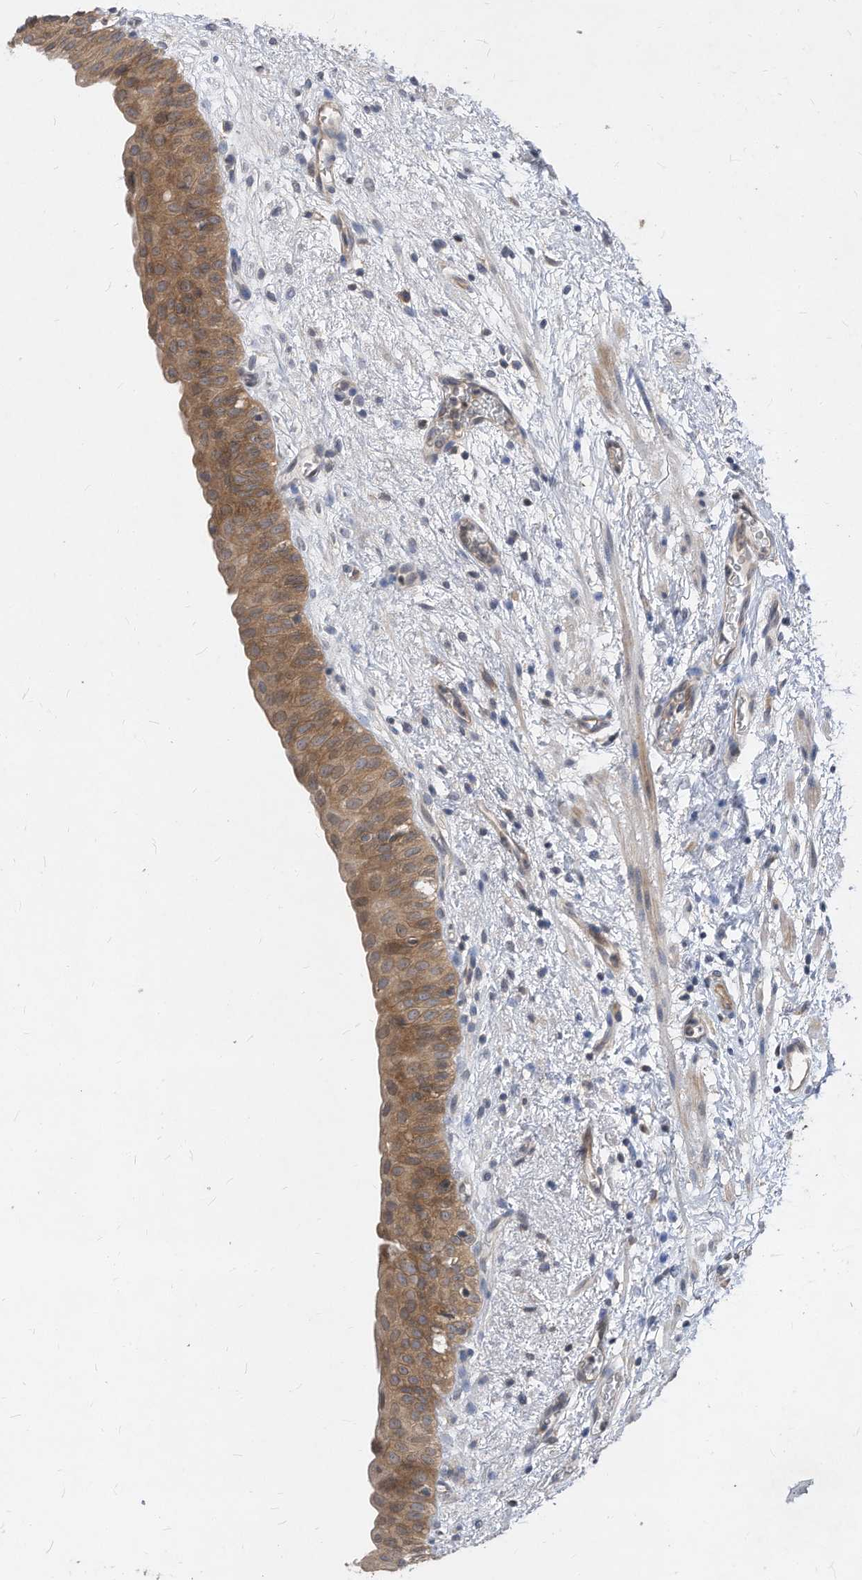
{"staining": {"intensity": "moderate", "quantity": ">75%", "location": "cytoplasmic/membranous"}, "tissue": "urinary bladder", "cell_type": "Urothelial cells", "image_type": "normal", "snomed": [{"axis": "morphology", "description": "Normal tissue, NOS"}, {"axis": "topography", "description": "Urinary bladder"}], "caption": "Immunohistochemistry (IHC) (DAB (3,3'-diaminobenzidine)) staining of benign human urinary bladder shows moderate cytoplasmic/membranous protein staining in about >75% of urothelial cells.", "gene": "KPNB1", "patient": {"sex": "male", "age": 51}}